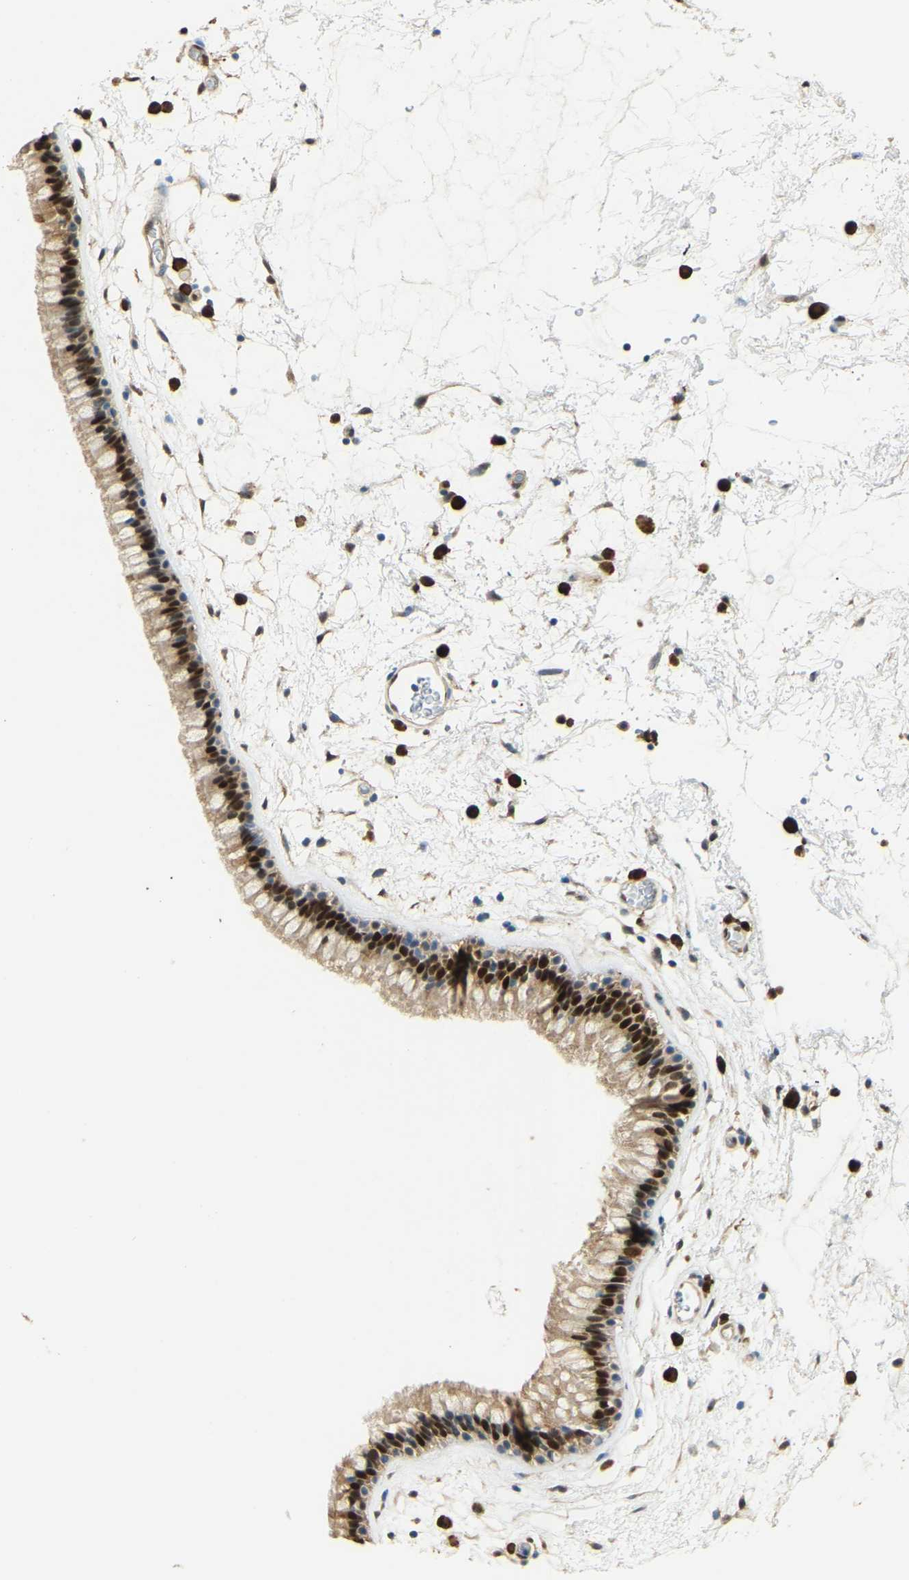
{"staining": {"intensity": "strong", "quantity": ">75%", "location": "cytoplasmic/membranous,nuclear"}, "tissue": "nasopharynx", "cell_type": "Respiratory epithelial cells", "image_type": "normal", "snomed": [{"axis": "morphology", "description": "Normal tissue, NOS"}, {"axis": "morphology", "description": "Inflammation, NOS"}, {"axis": "topography", "description": "Nasopharynx"}], "caption": "About >75% of respiratory epithelial cells in normal human nasopharynx exhibit strong cytoplasmic/membranous,nuclear protein positivity as visualized by brown immunohistochemical staining.", "gene": "NANS", "patient": {"sex": "male", "age": 48}}